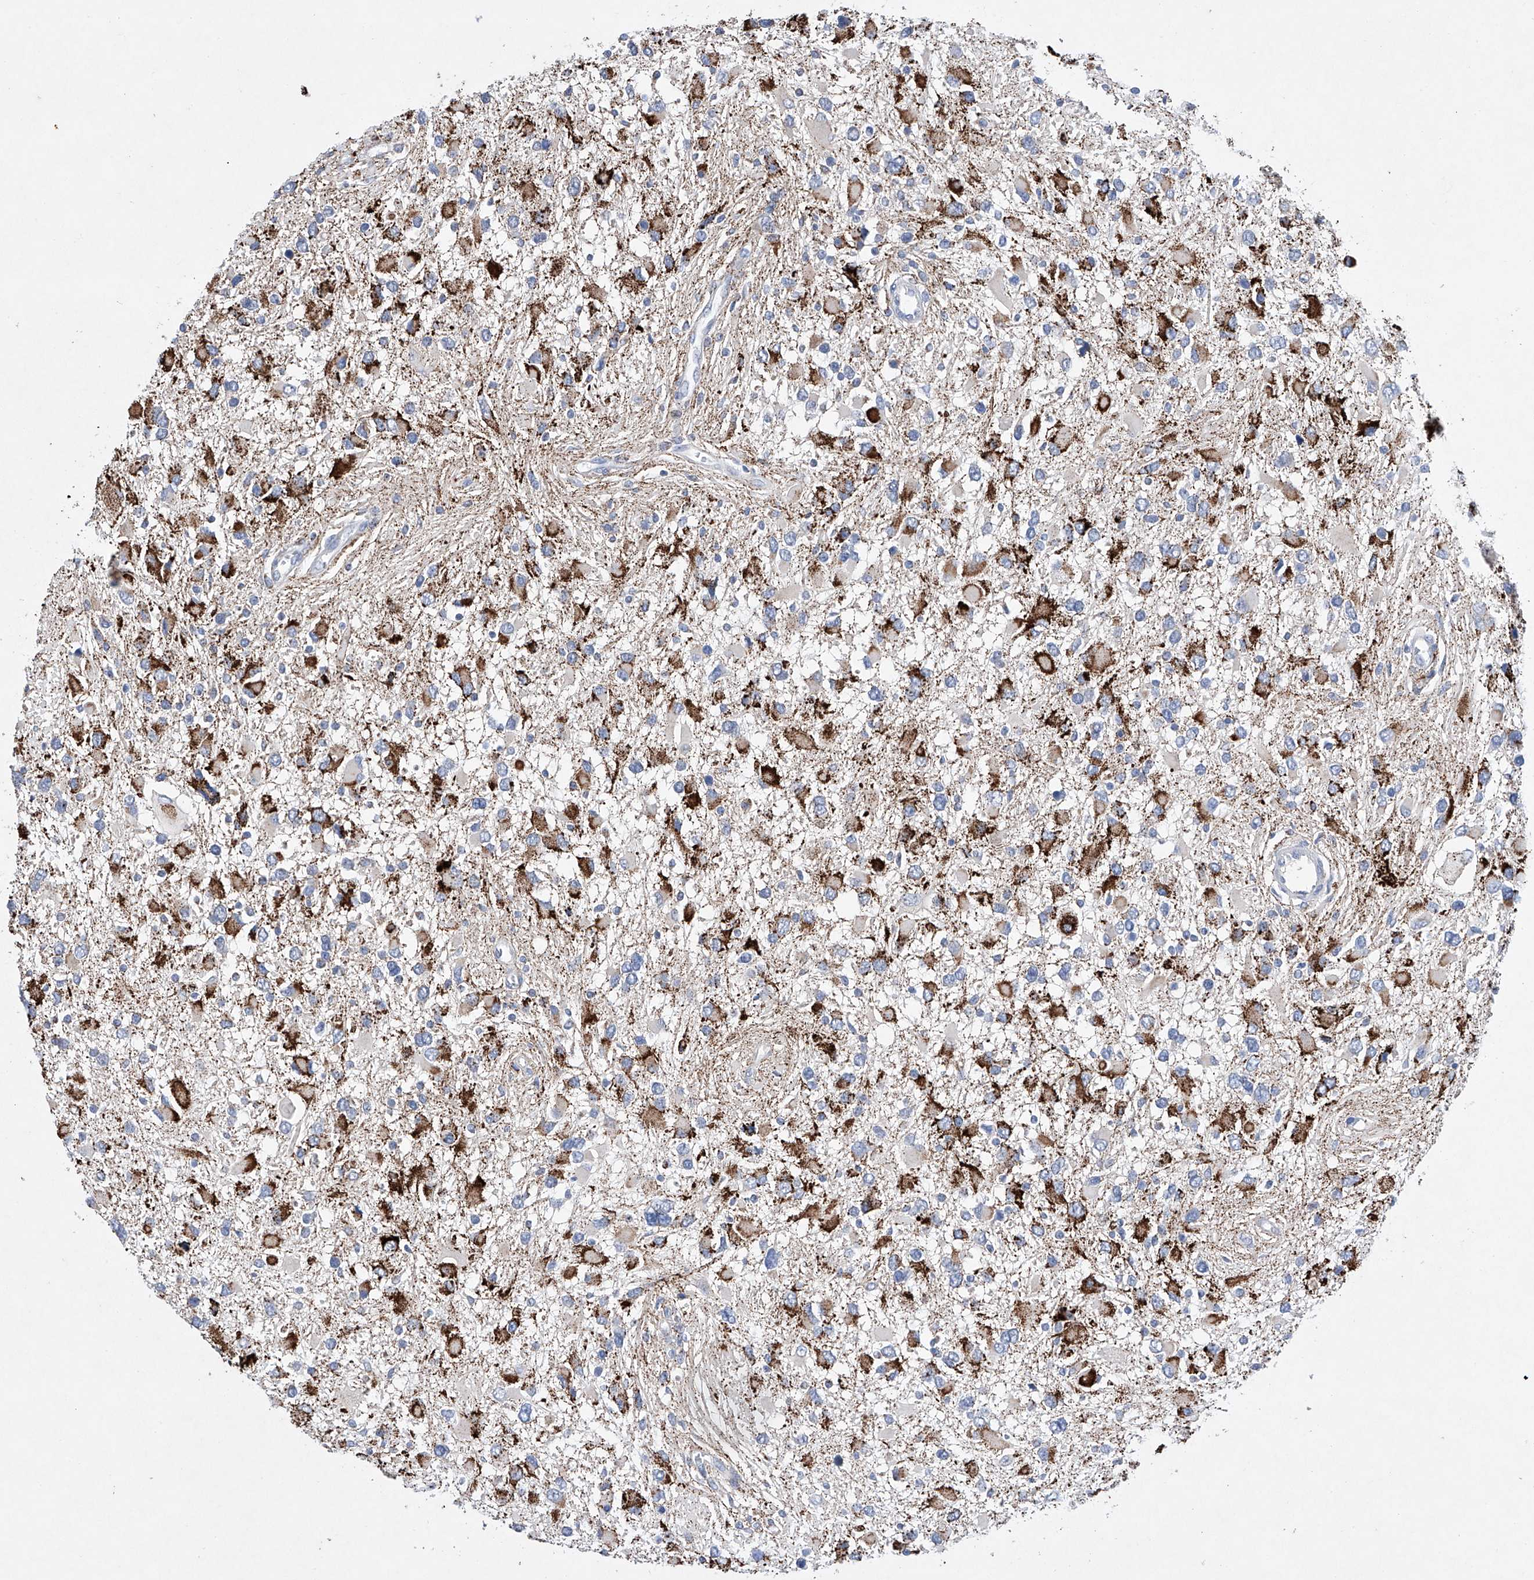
{"staining": {"intensity": "negative", "quantity": "none", "location": "none"}, "tissue": "glioma", "cell_type": "Tumor cells", "image_type": "cancer", "snomed": [{"axis": "morphology", "description": "Glioma, malignant, High grade"}, {"axis": "topography", "description": "Brain"}], "caption": "The histopathology image reveals no staining of tumor cells in malignant glioma (high-grade). (DAB (3,3'-diaminobenzidine) immunohistochemistry (IHC) visualized using brightfield microscopy, high magnification).", "gene": "NRROS", "patient": {"sex": "male", "age": 53}}